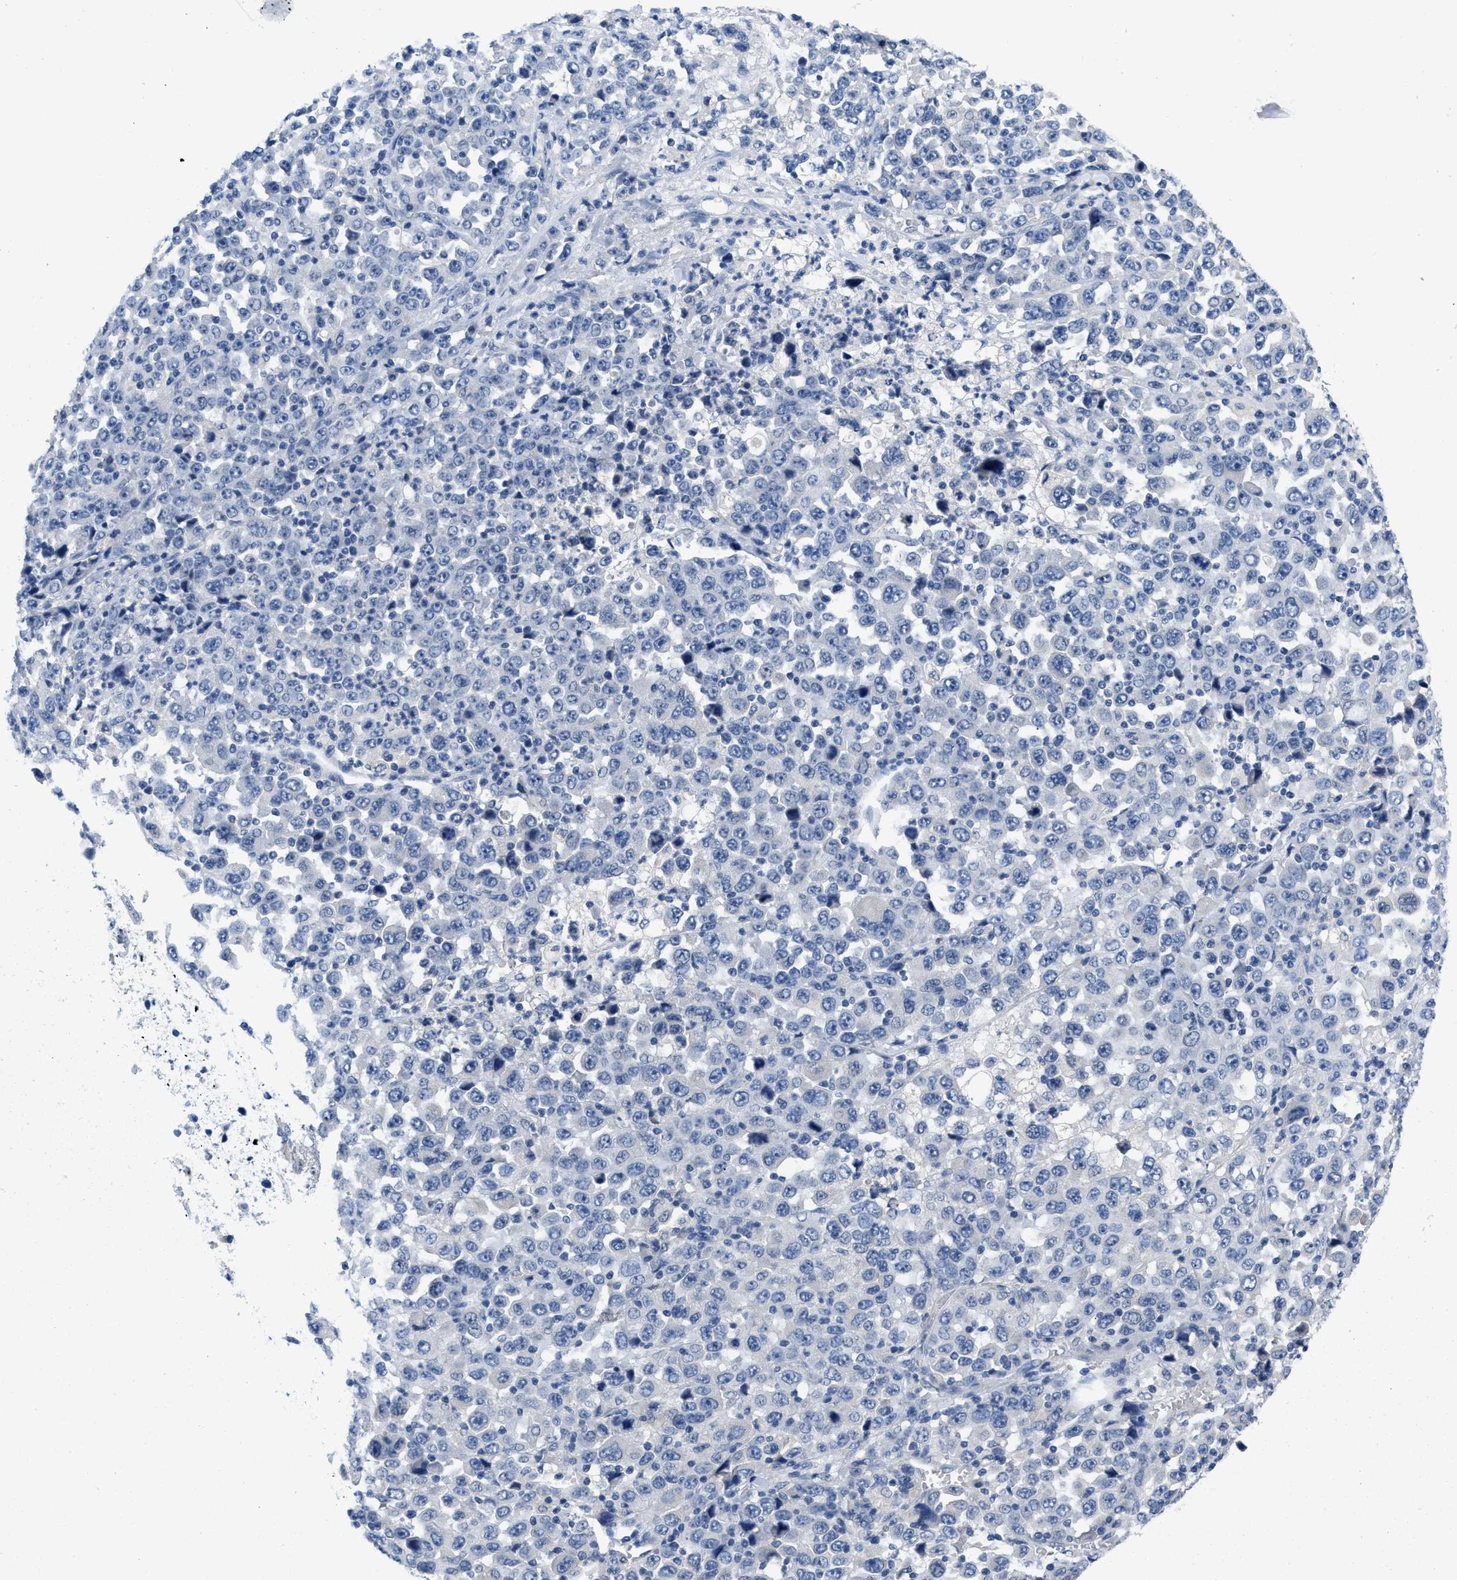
{"staining": {"intensity": "negative", "quantity": "none", "location": "none"}, "tissue": "stomach cancer", "cell_type": "Tumor cells", "image_type": "cancer", "snomed": [{"axis": "morphology", "description": "Normal tissue, NOS"}, {"axis": "morphology", "description": "Adenocarcinoma, NOS"}, {"axis": "topography", "description": "Stomach, upper"}, {"axis": "topography", "description": "Stomach"}], "caption": "Stomach cancer stained for a protein using immunohistochemistry displays no positivity tumor cells.", "gene": "PYY", "patient": {"sex": "male", "age": 59}}